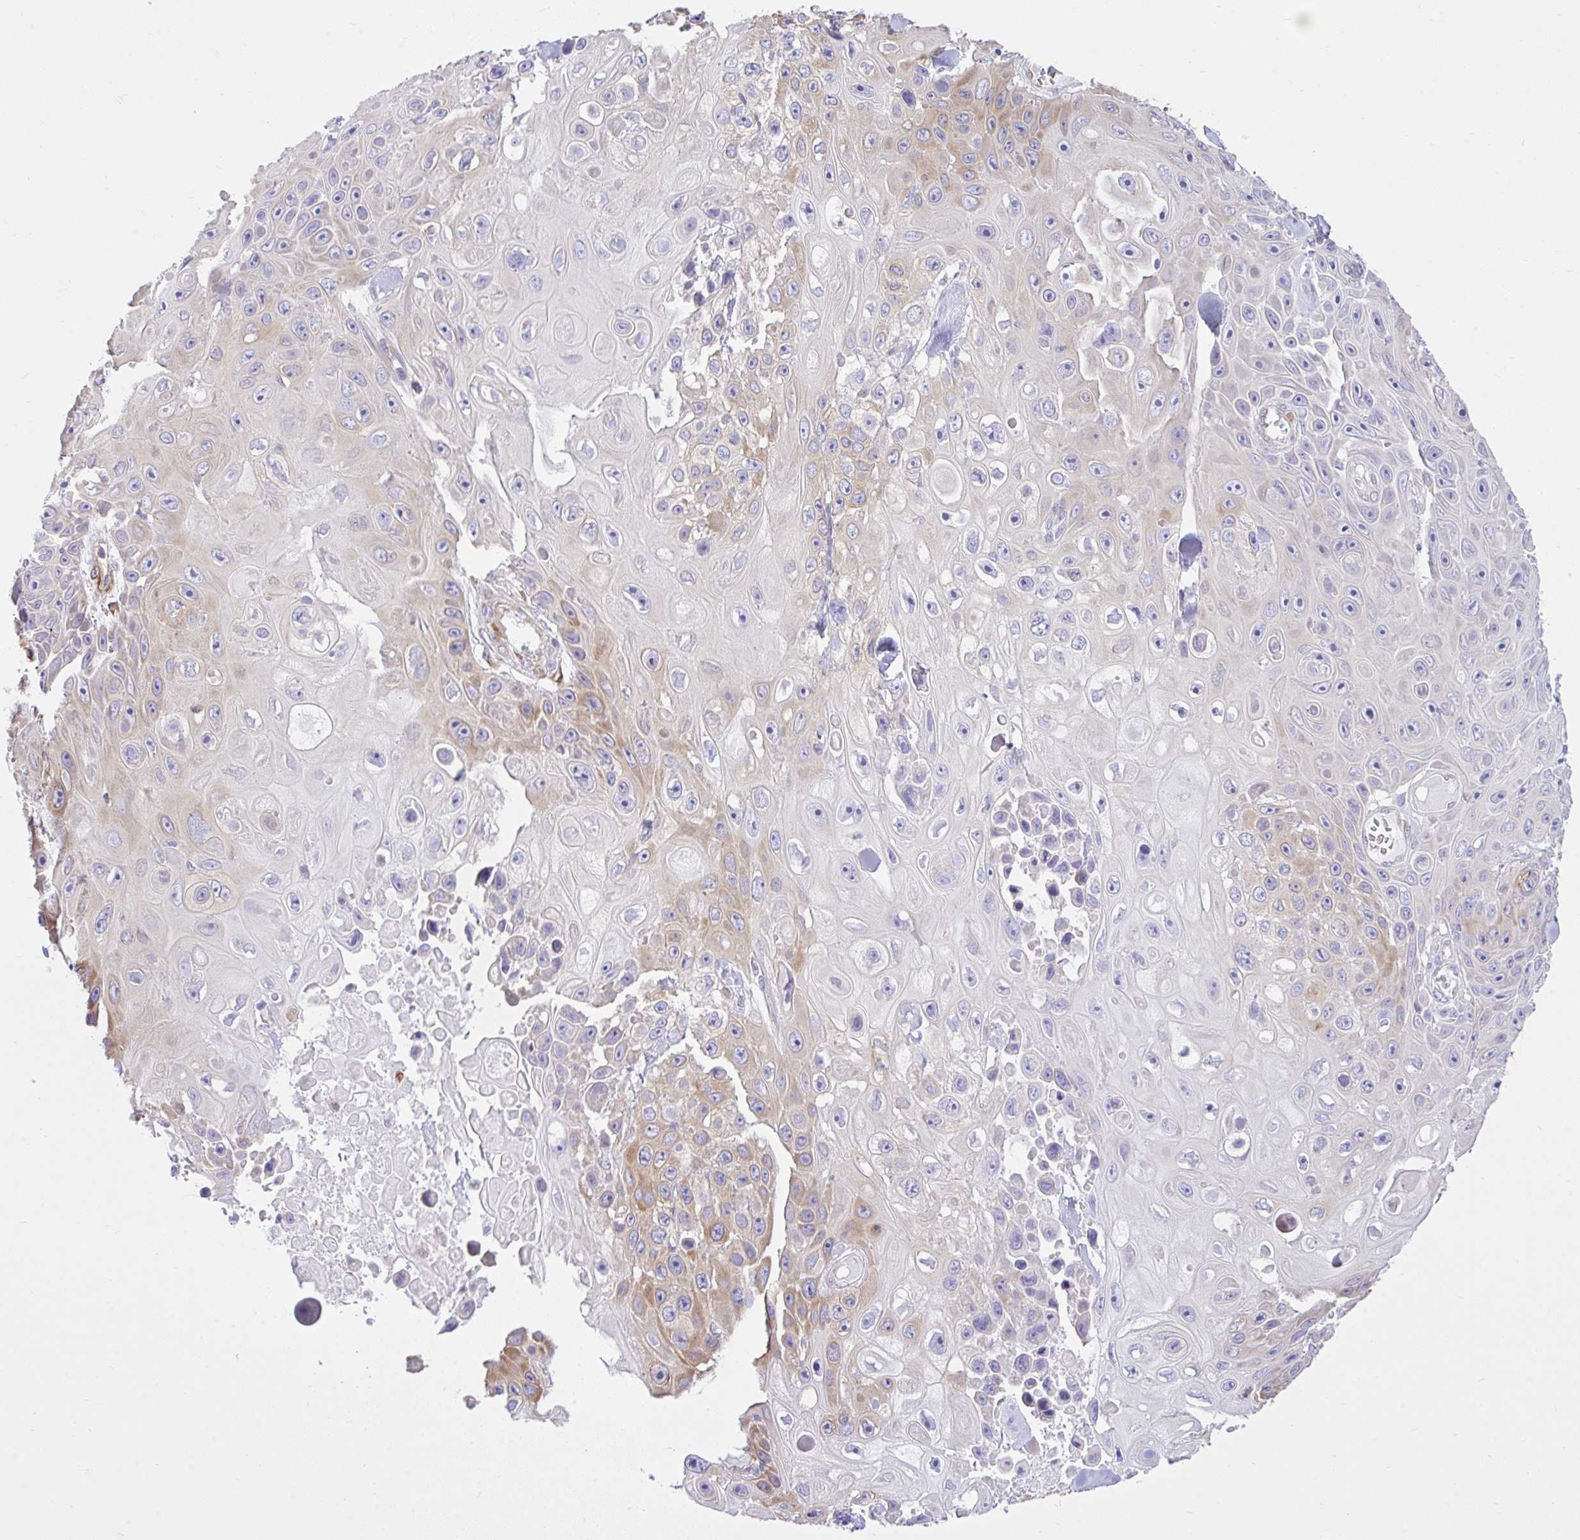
{"staining": {"intensity": "moderate", "quantity": "<25%", "location": "cytoplasmic/membranous"}, "tissue": "skin cancer", "cell_type": "Tumor cells", "image_type": "cancer", "snomed": [{"axis": "morphology", "description": "Squamous cell carcinoma, NOS"}, {"axis": "topography", "description": "Skin"}], "caption": "DAB (3,3'-diaminobenzidine) immunohistochemical staining of skin cancer reveals moderate cytoplasmic/membranous protein staining in about <25% of tumor cells.", "gene": "EEF1A2", "patient": {"sex": "male", "age": 82}}